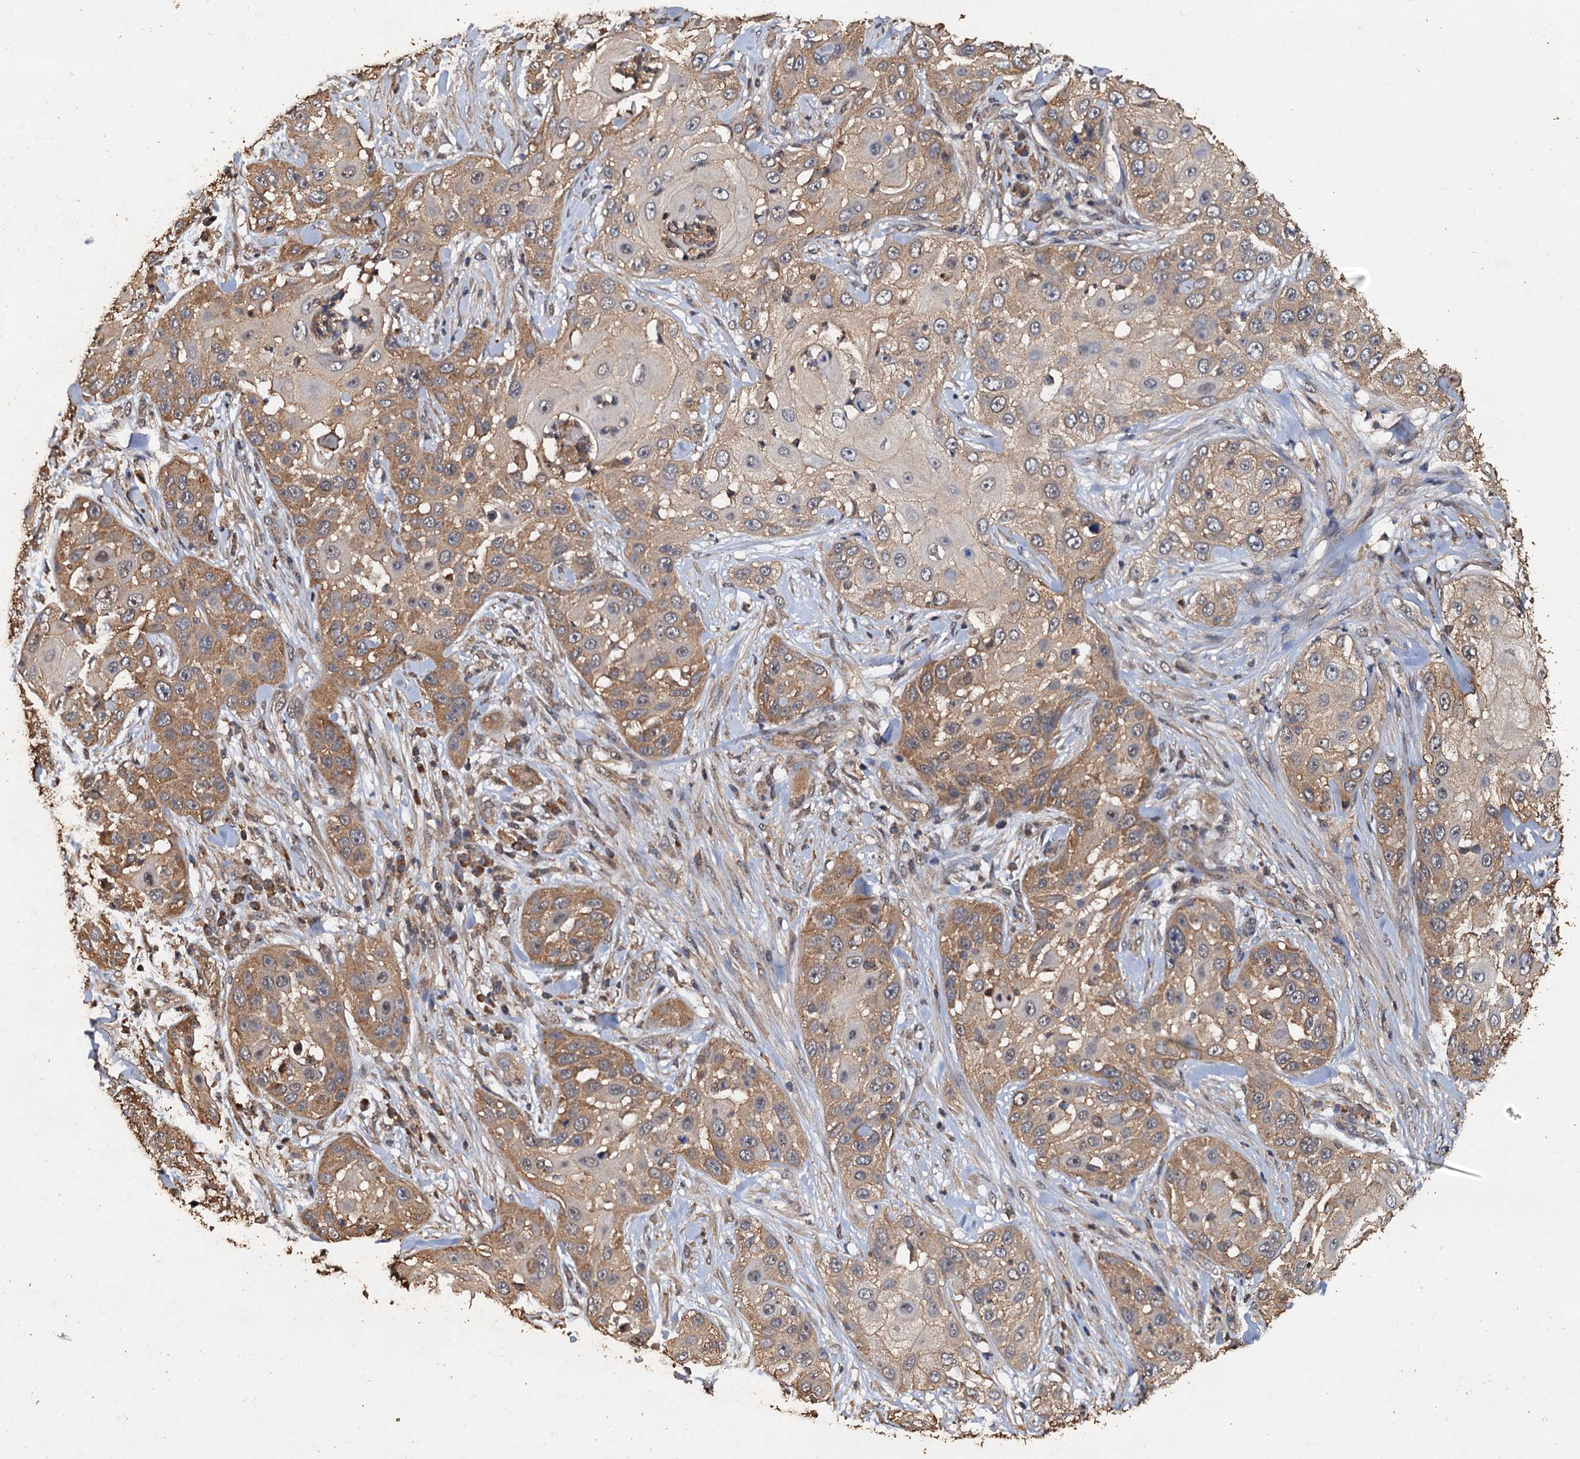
{"staining": {"intensity": "moderate", "quantity": ">75%", "location": "cytoplasmic/membranous"}, "tissue": "skin cancer", "cell_type": "Tumor cells", "image_type": "cancer", "snomed": [{"axis": "morphology", "description": "Squamous cell carcinoma, NOS"}, {"axis": "topography", "description": "Skin"}], "caption": "This image shows skin cancer (squamous cell carcinoma) stained with immunohistochemistry to label a protein in brown. The cytoplasmic/membranous of tumor cells show moderate positivity for the protein. Nuclei are counter-stained blue.", "gene": "PSMD9", "patient": {"sex": "female", "age": 44}}